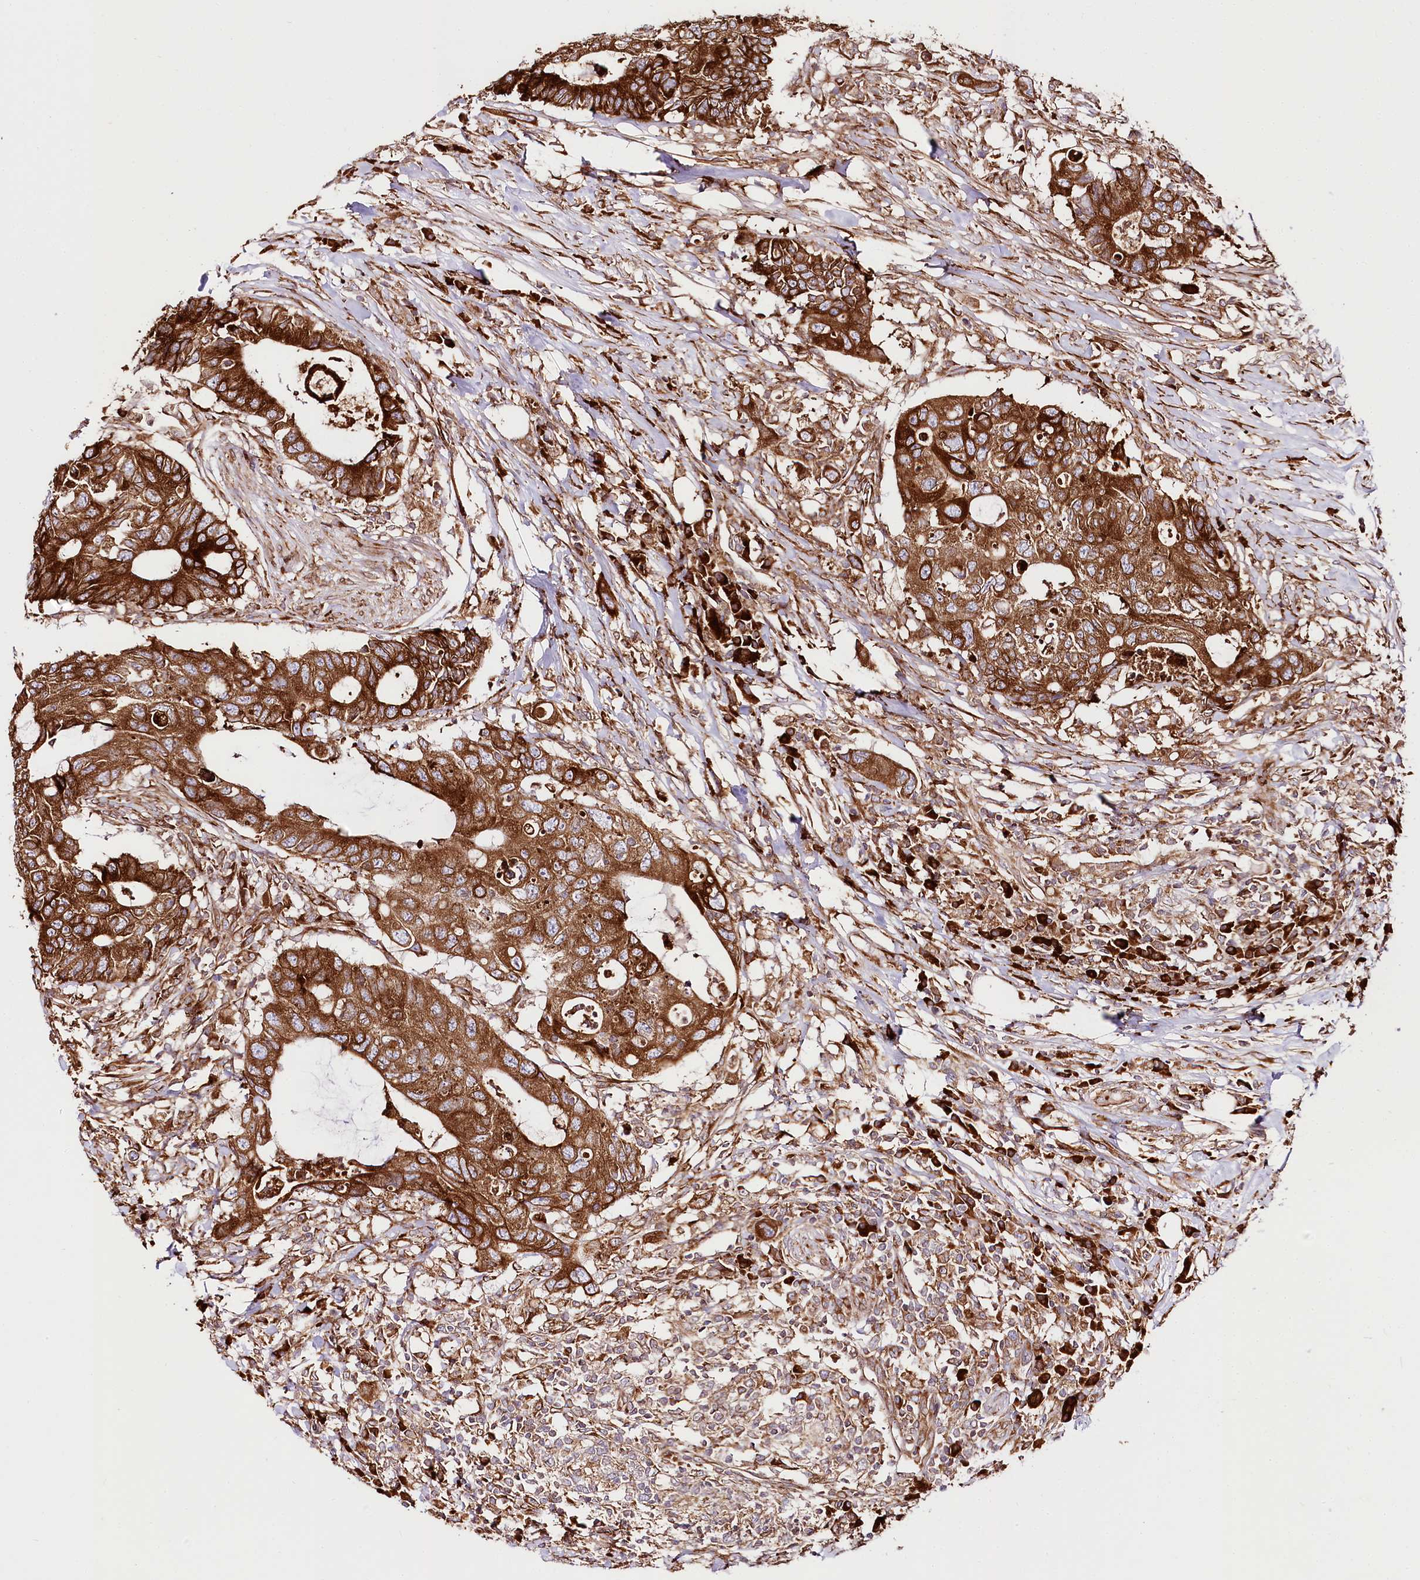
{"staining": {"intensity": "strong", "quantity": ">75%", "location": "cytoplasmic/membranous"}, "tissue": "colorectal cancer", "cell_type": "Tumor cells", "image_type": "cancer", "snomed": [{"axis": "morphology", "description": "Adenocarcinoma, NOS"}, {"axis": "topography", "description": "Colon"}], "caption": "IHC (DAB (3,3'-diaminobenzidine)) staining of human colorectal cancer reveals strong cytoplasmic/membranous protein positivity in approximately >75% of tumor cells.", "gene": "CNPY2", "patient": {"sex": "male", "age": 71}}